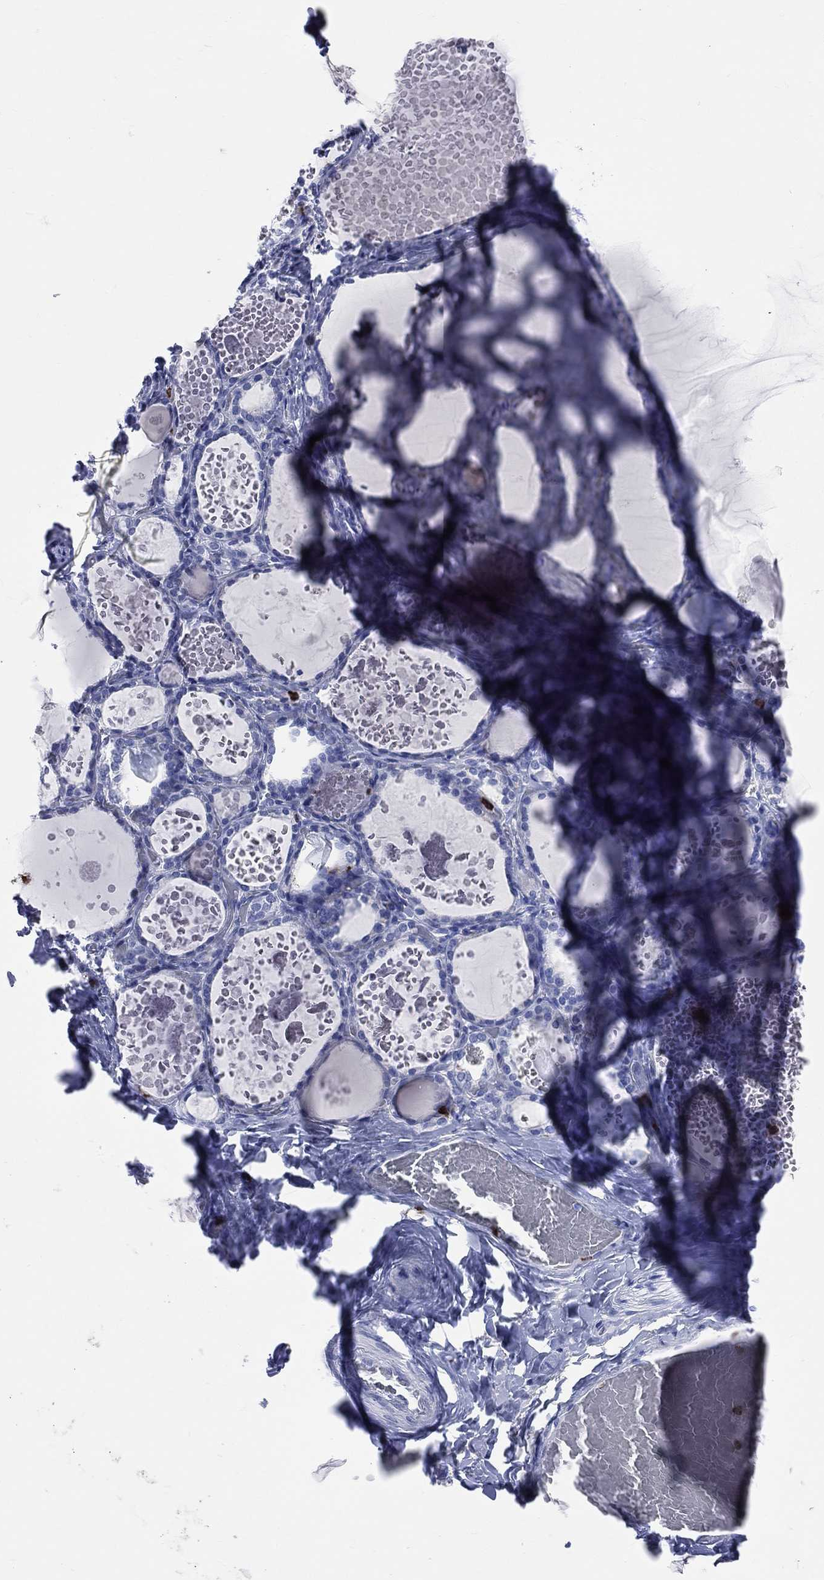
{"staining": {"intensity": "negative", "quantity": "none", "location": "none"}, "tissue": "thyroid gland", "cell_type": "Glandular cells", "image_type": "normal", "snomed": [{"axis": "morphology", "description": "Normal tissue, NOS"}, {"axis": "topography", "description": "Thyroid gland"}], "caption": "Immunohistochemical staining of normal human thyroid gland exhibits no significant expression in glandular cells. (Stains: DAB immunohistochemistry with hematoxylin counter stain, Microscopy: brightfield microscopy at high magnification).", "gene": "PGLYRP1", "patient": {"sex": "female", "age": 56}}